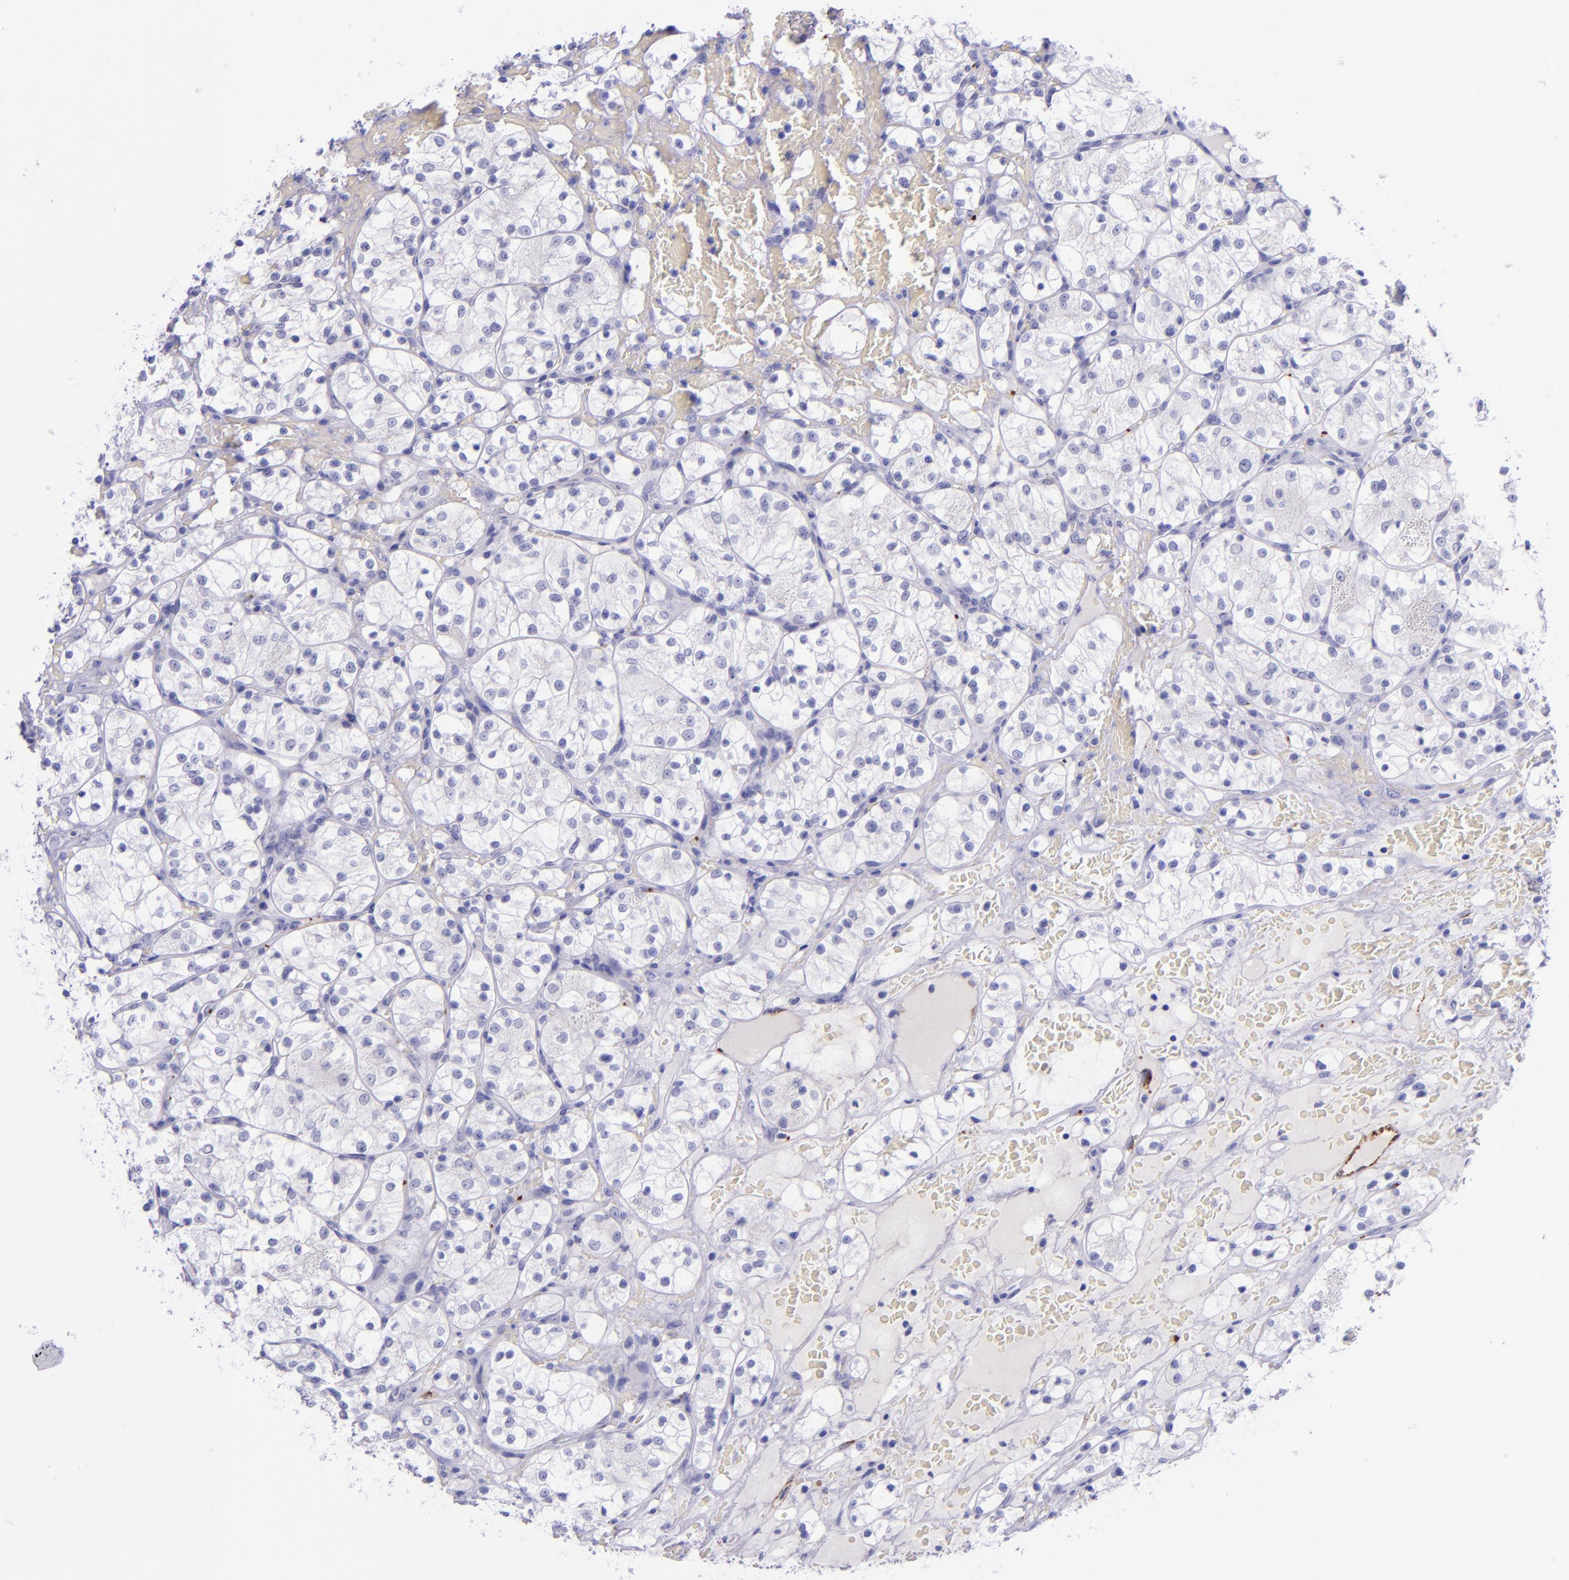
{"staining": {"intensity": "negative", "quantity": "none", "location": "none"}, "tissue": "renal cancer", "cell_type": "Tumor cells", "image_type": "cancer", "snomed": [{"axis": "morphology", "description": "Adenocarcinoma, NOS"}, {"axis": "topography", "description": "Kidney"}], "caption": "Renal adenocarcinoma was stained to show a protein in brown. There is no significant positivity in tumor cells.", "gene": "SELE", "patient": {"sex": "female", "age": 60}}